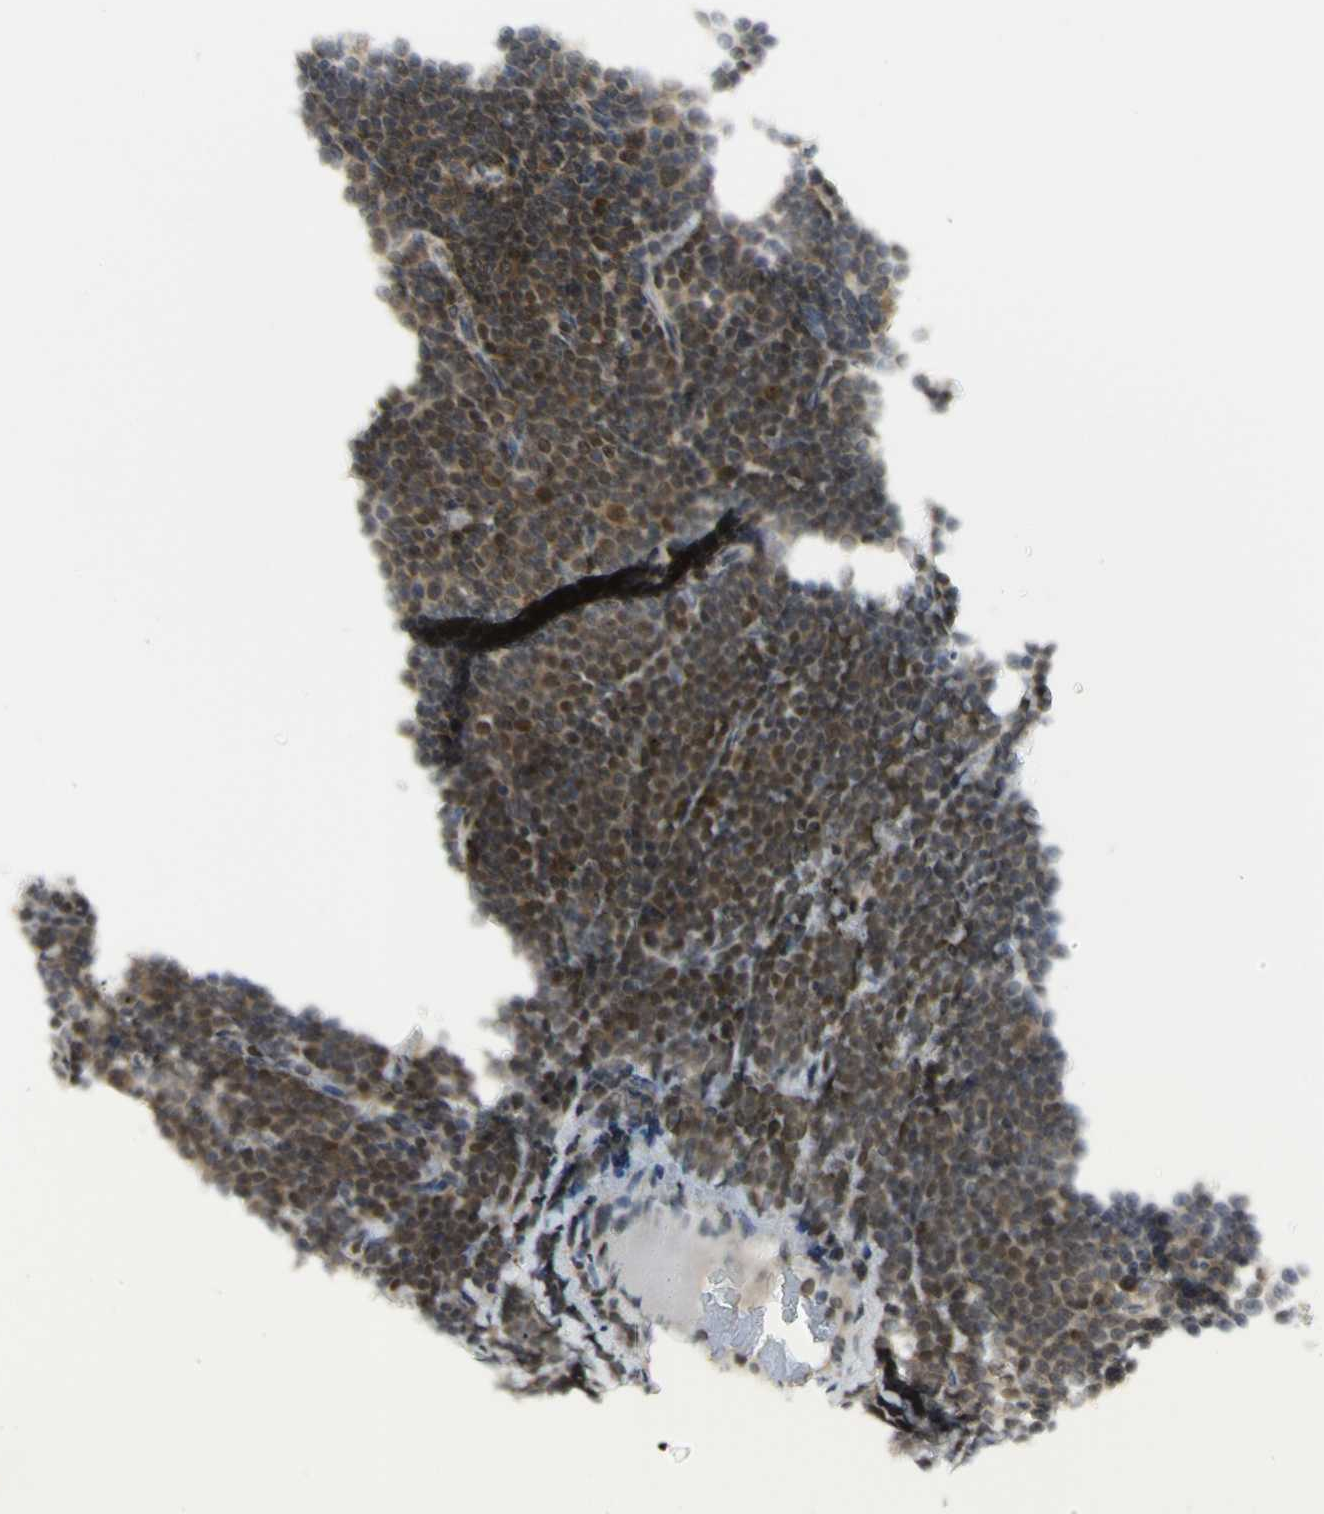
{"staining": {"intensity": "moderate", "quantity": "<25%", "location": "cytoplasmic/membranous,nuclear"}, "tissue": "lymphoma", "cell_type": "Tumor cells", "image_type": "cancer", "snomed": [{"axis": "morphology", "description": "Malignant lymphoma, non-Hodgkin's type, Low grade"}, {"axis": "topography", "description": "Lymph node"}], "caption": "Immunohistochemistry (DAB (3,3'-diaminobenzidine)) staining of low-grade malignant lymphoma, non-Hodgkin's type exhibits moderate cytoplasmic/membranous and nuclear protein positivity in approximately <25% of tumor cells.", "gene": "KIF11", "patient": {"sex": "female", "age": 67}}